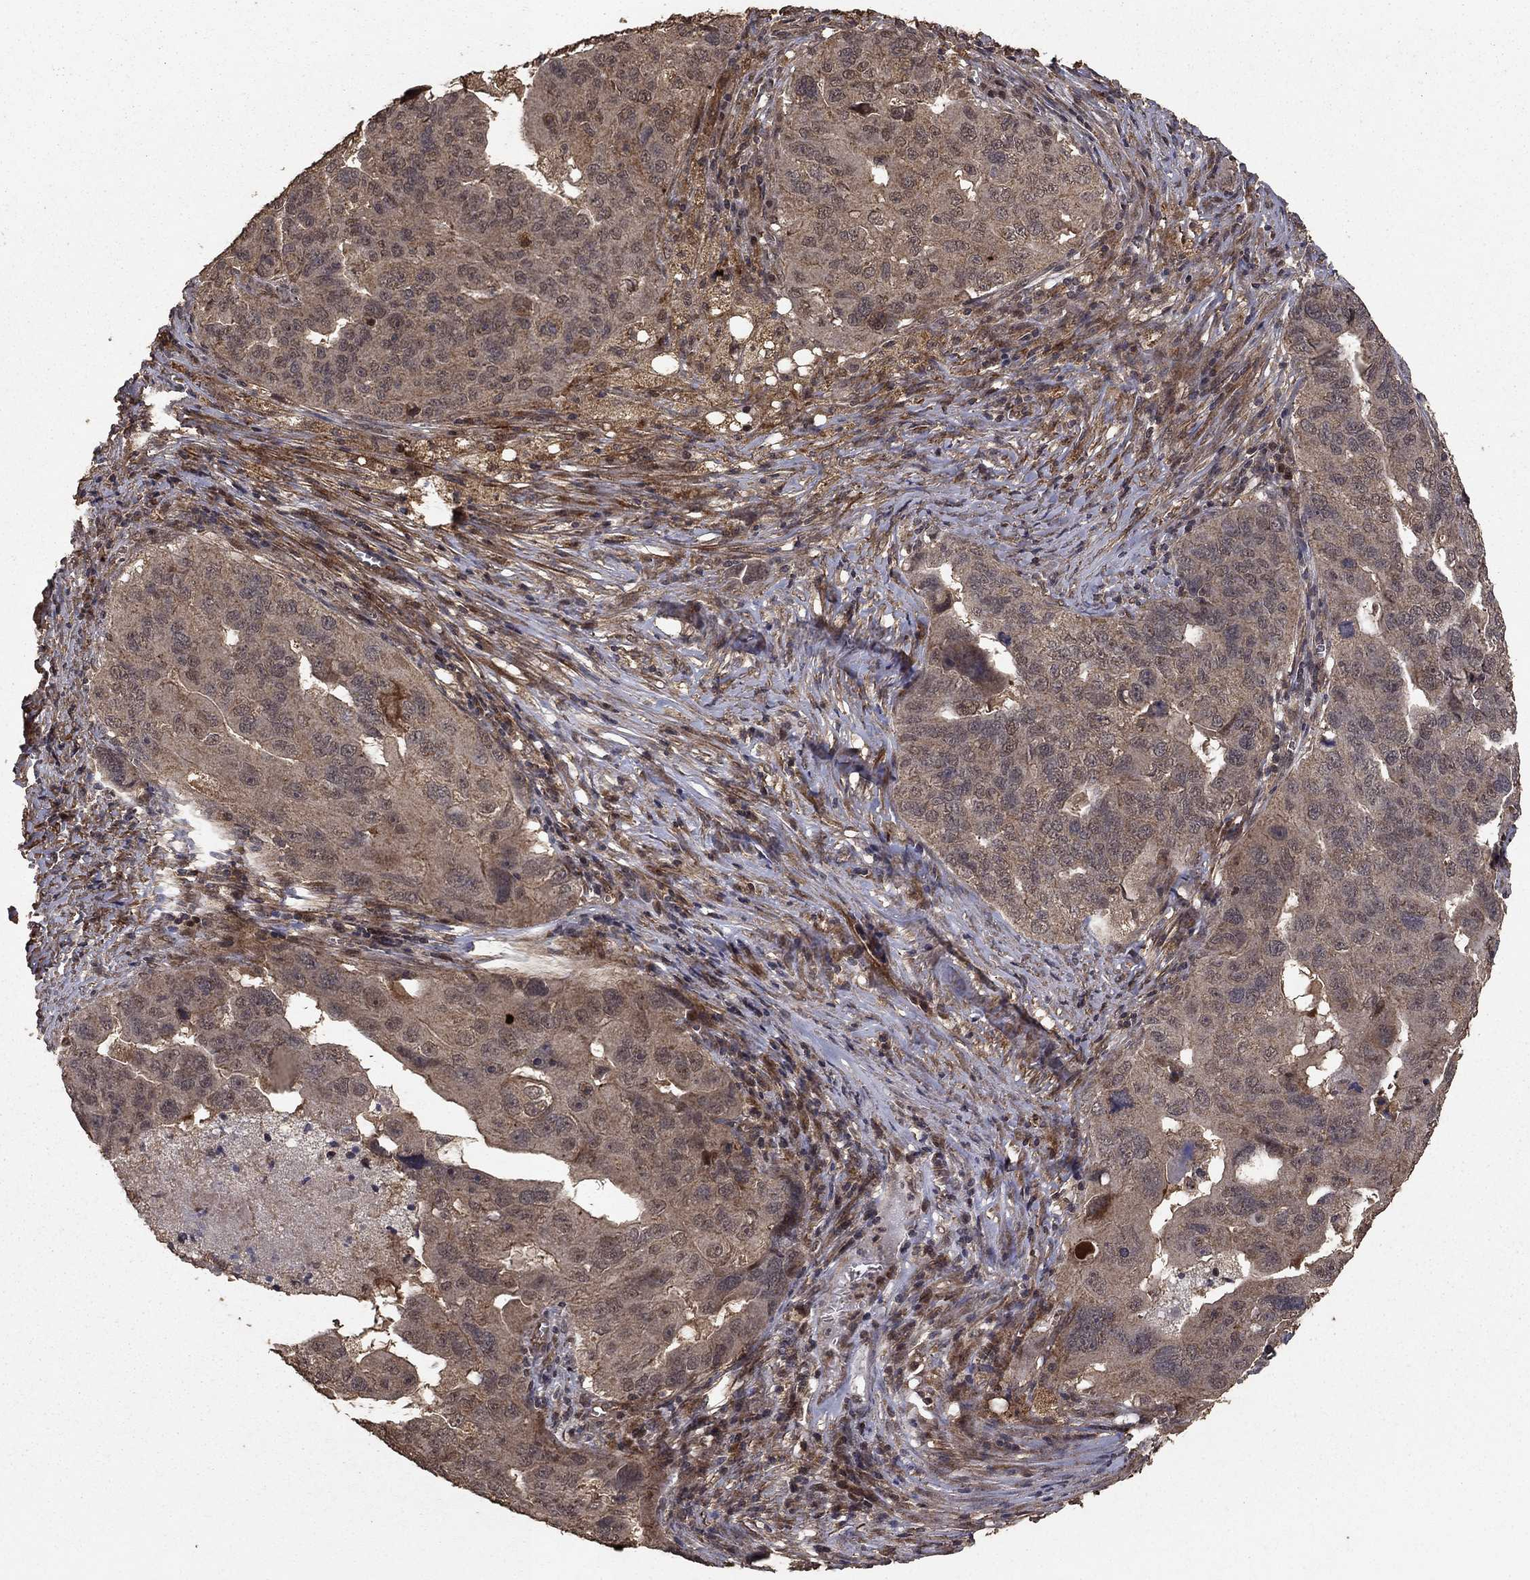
{"staining": {"intensity": "weak", "quantity": "25%-75%", "location": "cytoplasmic/membranous"}, "tissue": "ovarian cancer", "cell_type": "Tumor cells", "image_type": "cancer", "snomed": [{"axis": "morphology", "description": "Carcinoma, endometroid"}, {"axis": "topography", "description": "Soft tissue"}, {"axis": "topography", "description": "Ovary"}], "caption": "Tumor cells reveal weak cytoplasmic/membranous expression in approximately 25%-75% of cells in ovarian cancer.", "gene": "PRDM1", "patient": {"sex": "female", "age": 52}}